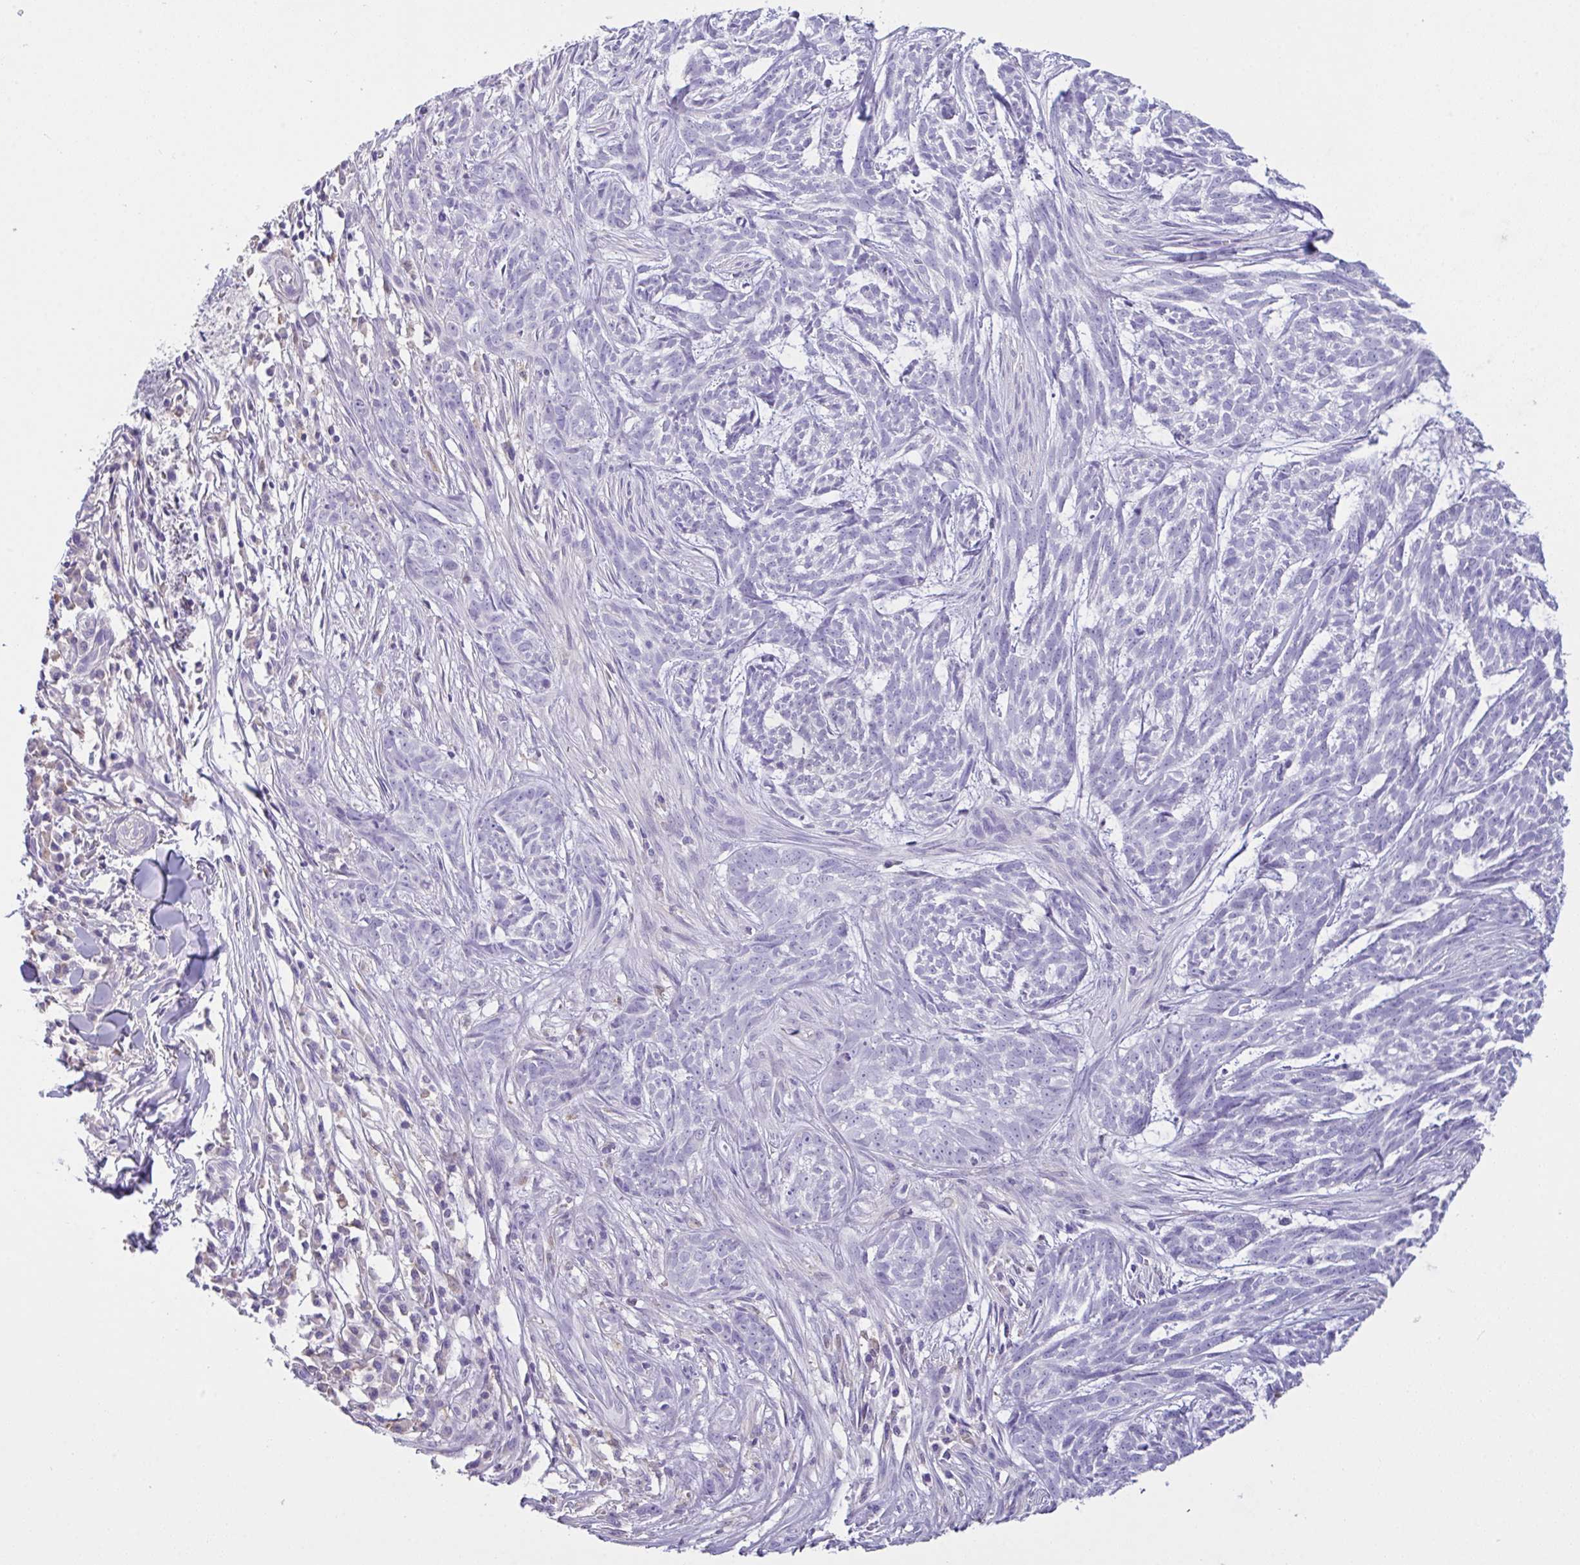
{"staining": {"intensity": "negative", "quantity": "none", "location": "none"}, "tissue": "skin cancer", "cell_type": "Tumor cells", "image_type": "cancer", "snomed": [{"axis": "morphology", "description": "Basal cell carcinoma"}, {"axis": "topography", "description": "Skin"}], "caption": "IHC photomicrograph of skin cancer (basal cell carcinoma) stained for a protein (brown), which displays no staining in tumor cells. (Immunohistochemistry, brightfield microscopy, high magnification).", "gene": "CA10", "patient": {"sex": "female", "age": 93}}